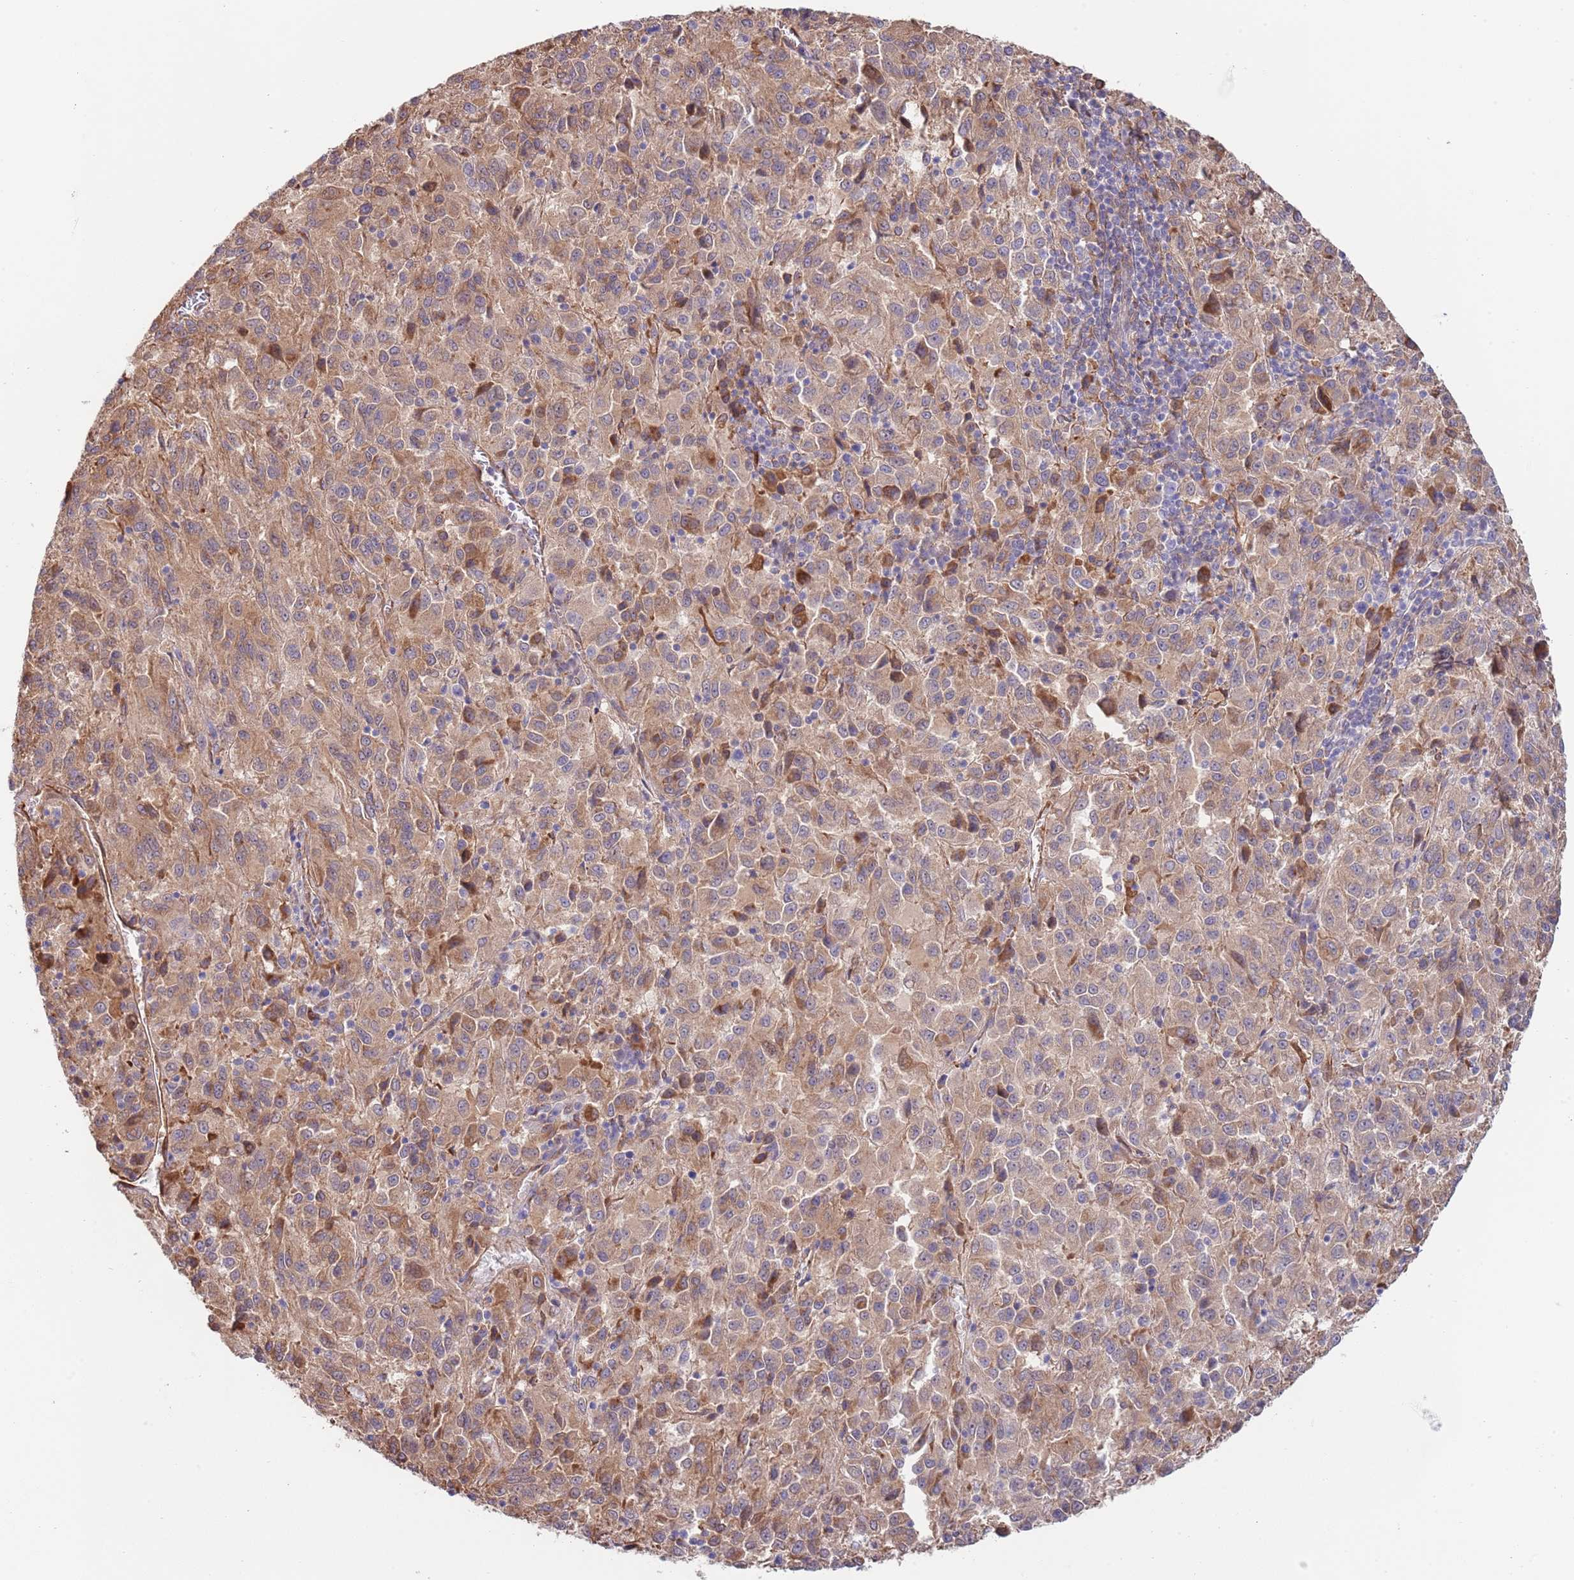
{"staining": {"intensity": "moderate", "quantity": ">75%", "location": "cytoplasmic/membranous"}, "tissue": "melanoma", "cell_type": "Tumor cells", "image_type": "cancer", "snomed": [{"axis": "morphology", "description": "Malignant melanoma, Metastatic site"}, {"axis": "topography", "description": "Lung"}], "caption": "Immunohistochemical staining of human melanoma displays medium levels of moderate cytoplasmic/membranous protein positivity in approximately >75% of tumor cells.", "gene": "BPNT1", "patient": {"sex": "male", "age": 64}}